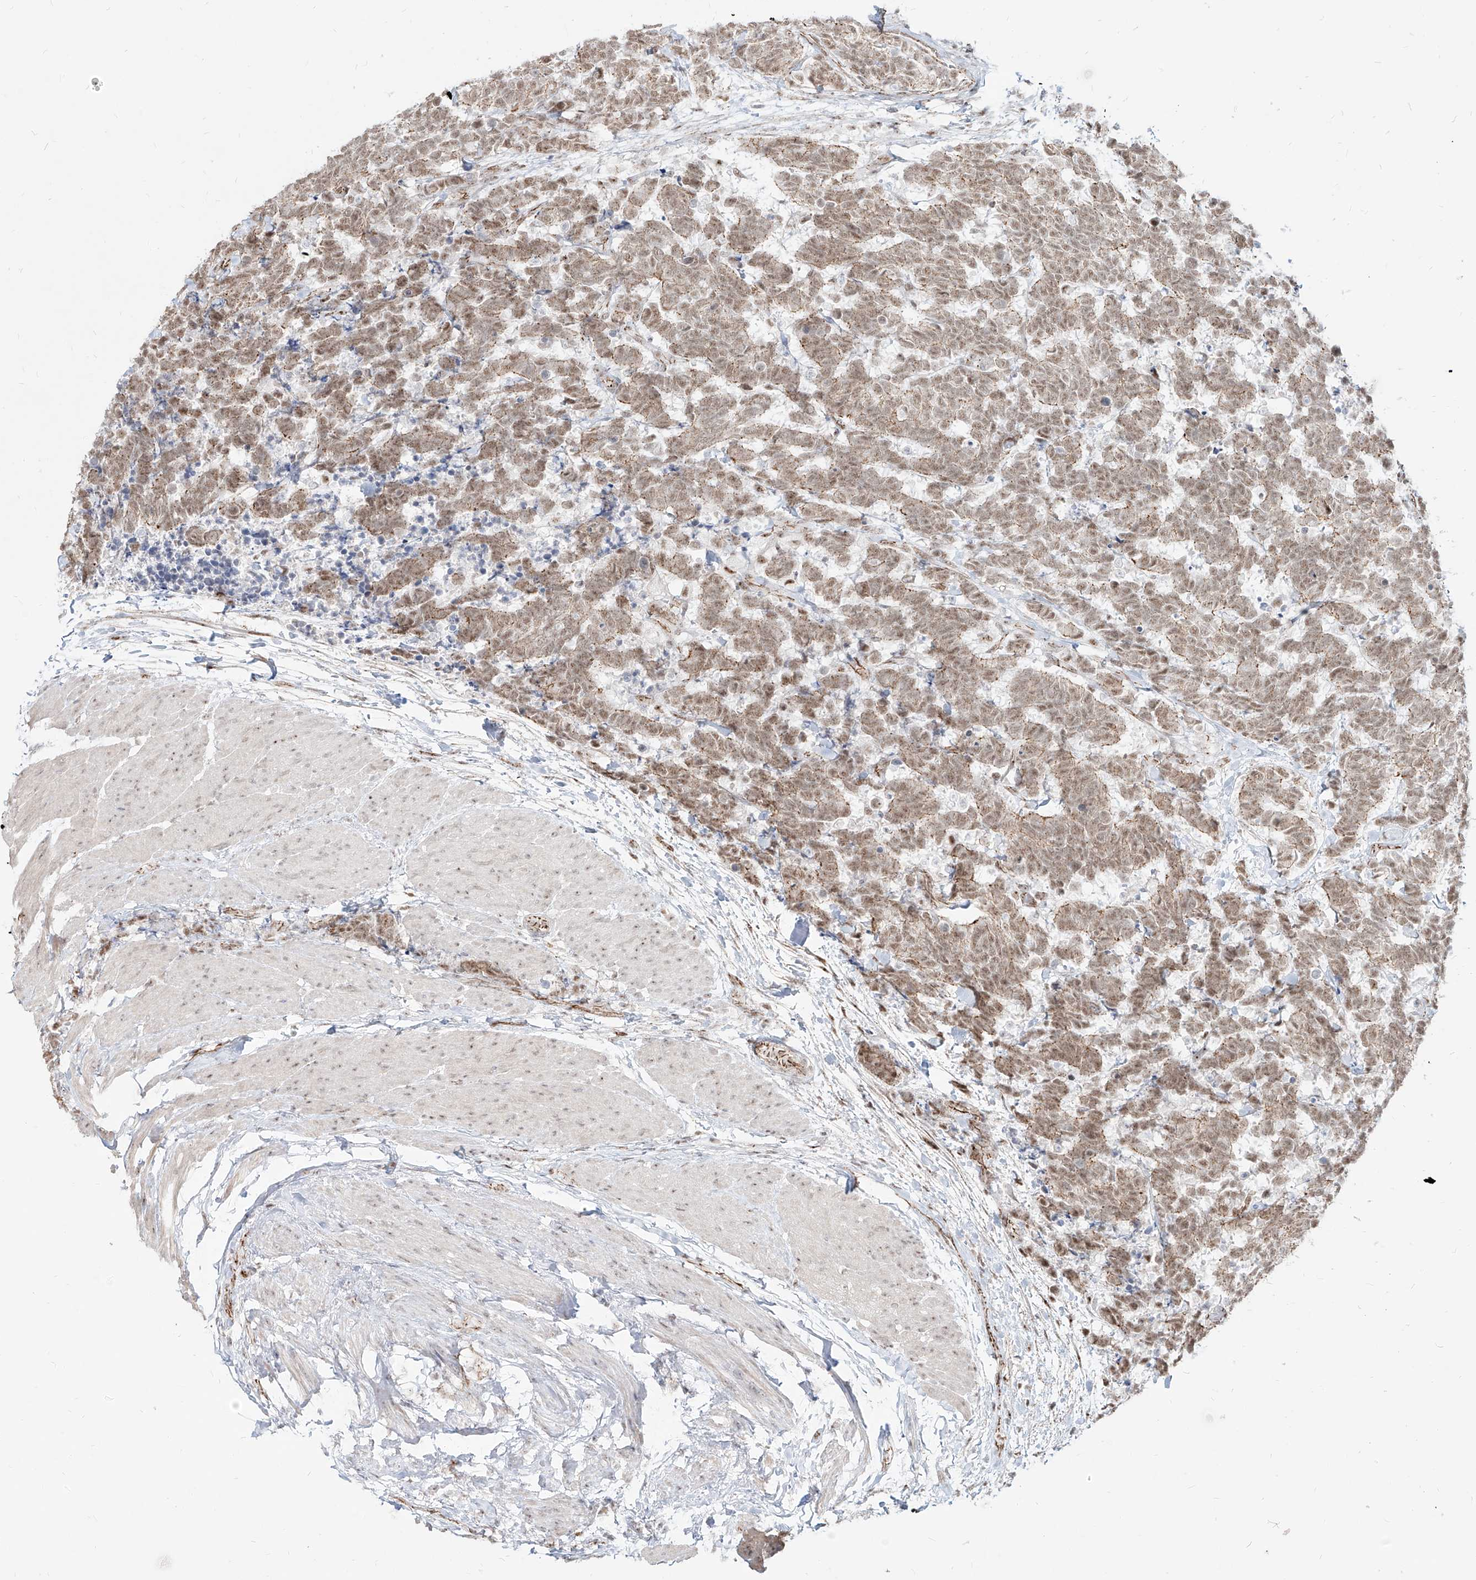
{"staining": {"intensity": "moderate", "quantity": ">75%", "location": "nuclear"}, "tissue": "carcinoid", "cell_type": "Tumor cells", "image_type": "cancer", "snomed": [{"axis": "morphology", "description": "Carcinoma, NOS"}, {"axis": "morphology", "description": "Carcinoid, malignant, NOS"}, {"axis": "topography", "description": "Urinary bladder"}], "caption": "The micrograph exhibits staining of carcinoma, revealing moderate nuclear protein expression (brown color) within tumor cells.", "gene": "ZNF710", "patient": {"sex": "male", "age": 57}}